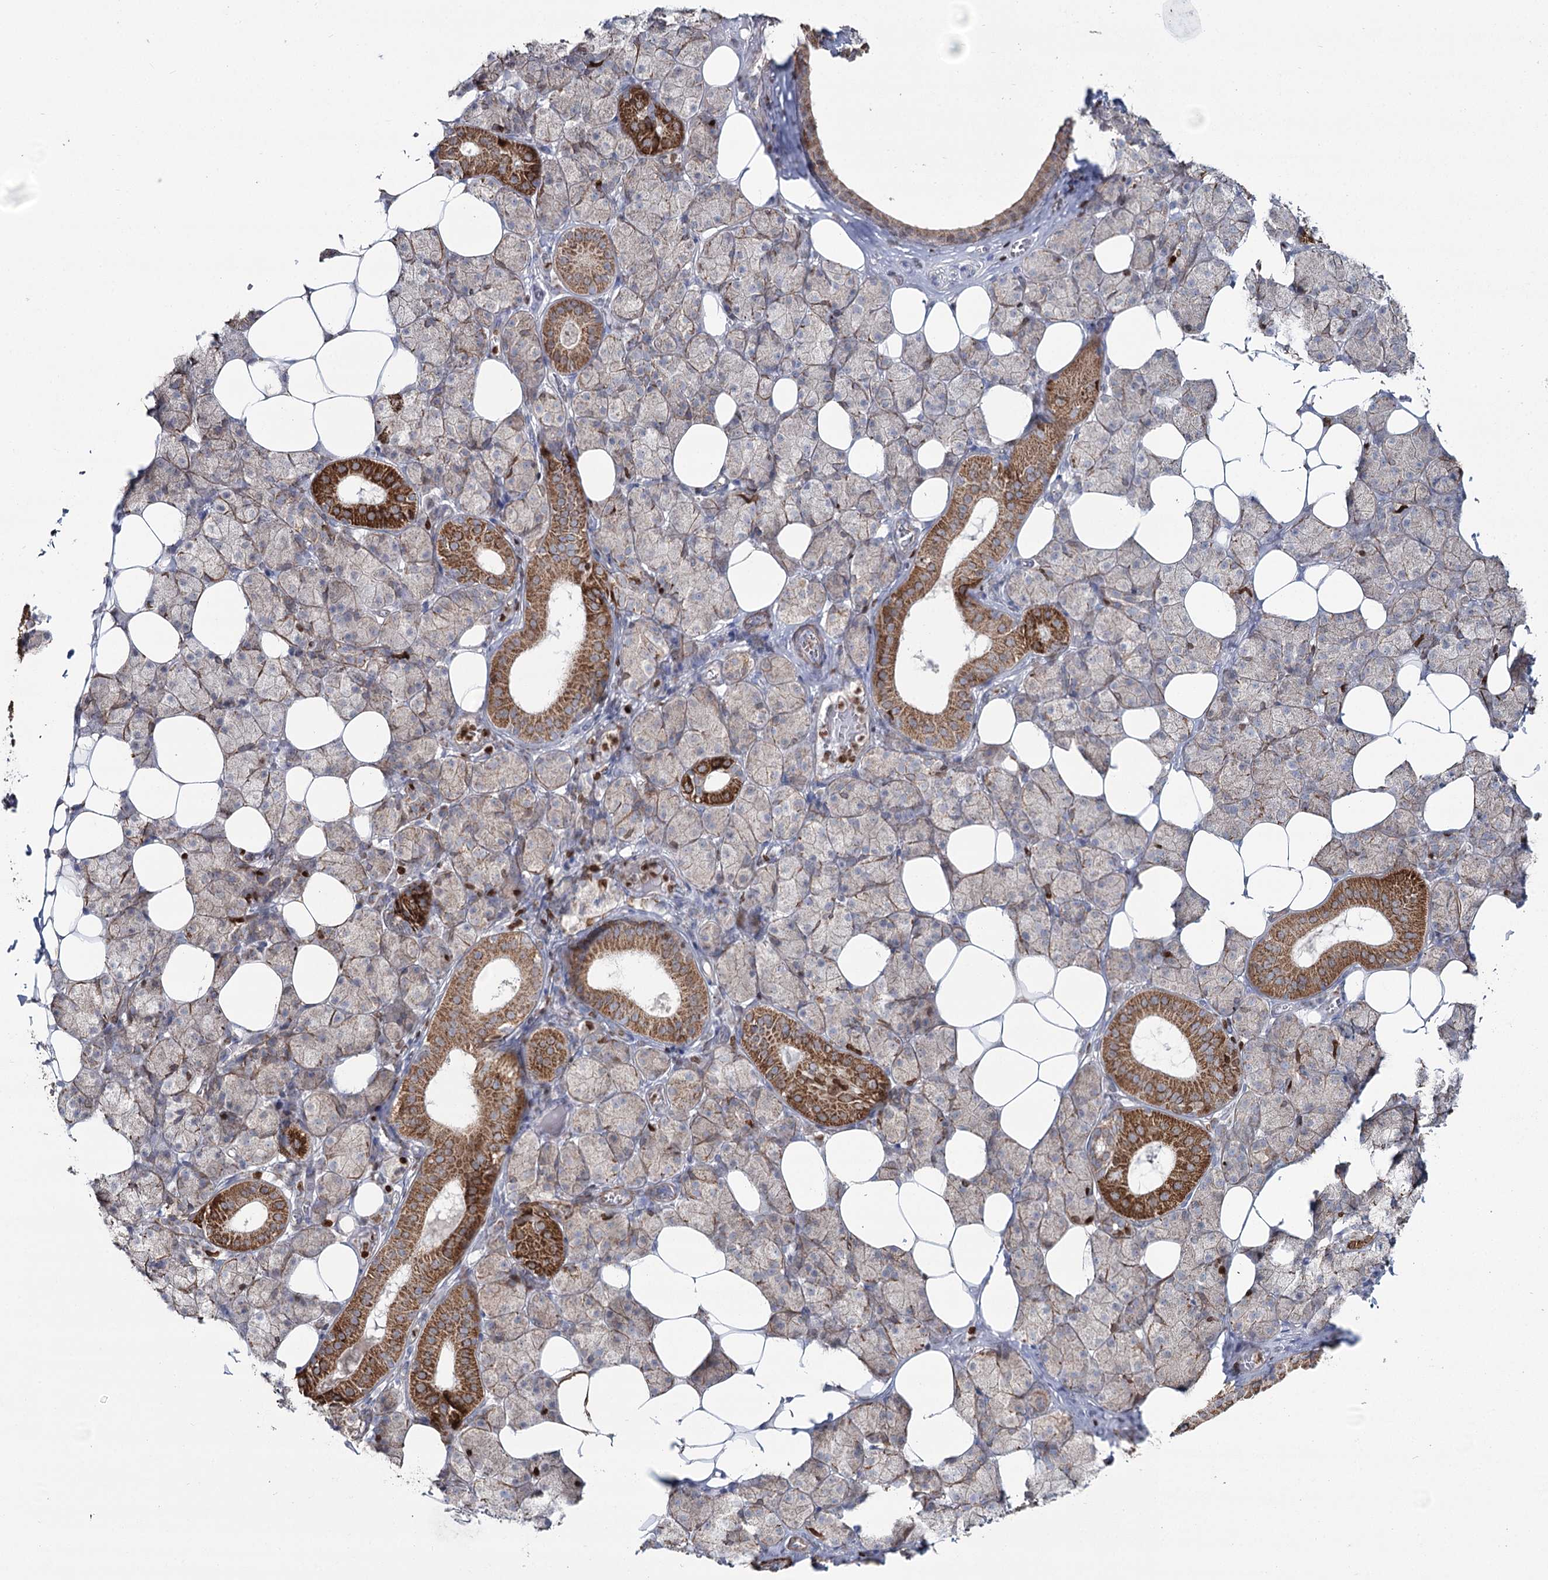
{"staining": {"intensity": "strong", "quantity": "25%-75%", "location": "cytoplasmic/membranous"}, "tissue": "salivary gland", "cell_type": "Glandular cells", "image_type": "normal", "snomed": [{"axis": "morphology", "description": "Normal tissue, NOS"}, {"axis": "topography", "description": "Salivary gland"}], "caption": "Protein expression analysis of unremarkable salivary gland displays strong cytoplasmic/membranous expression in approximately 25%-75% of glandular cells. Using DAB (3,3'-diaminobenzidine) (brown) and hematoxylin (blue) stains, captured at high magnification using brightfield microscopy.", "gene": "PDHX", "patient": {"sex": "female", "age": 33}}